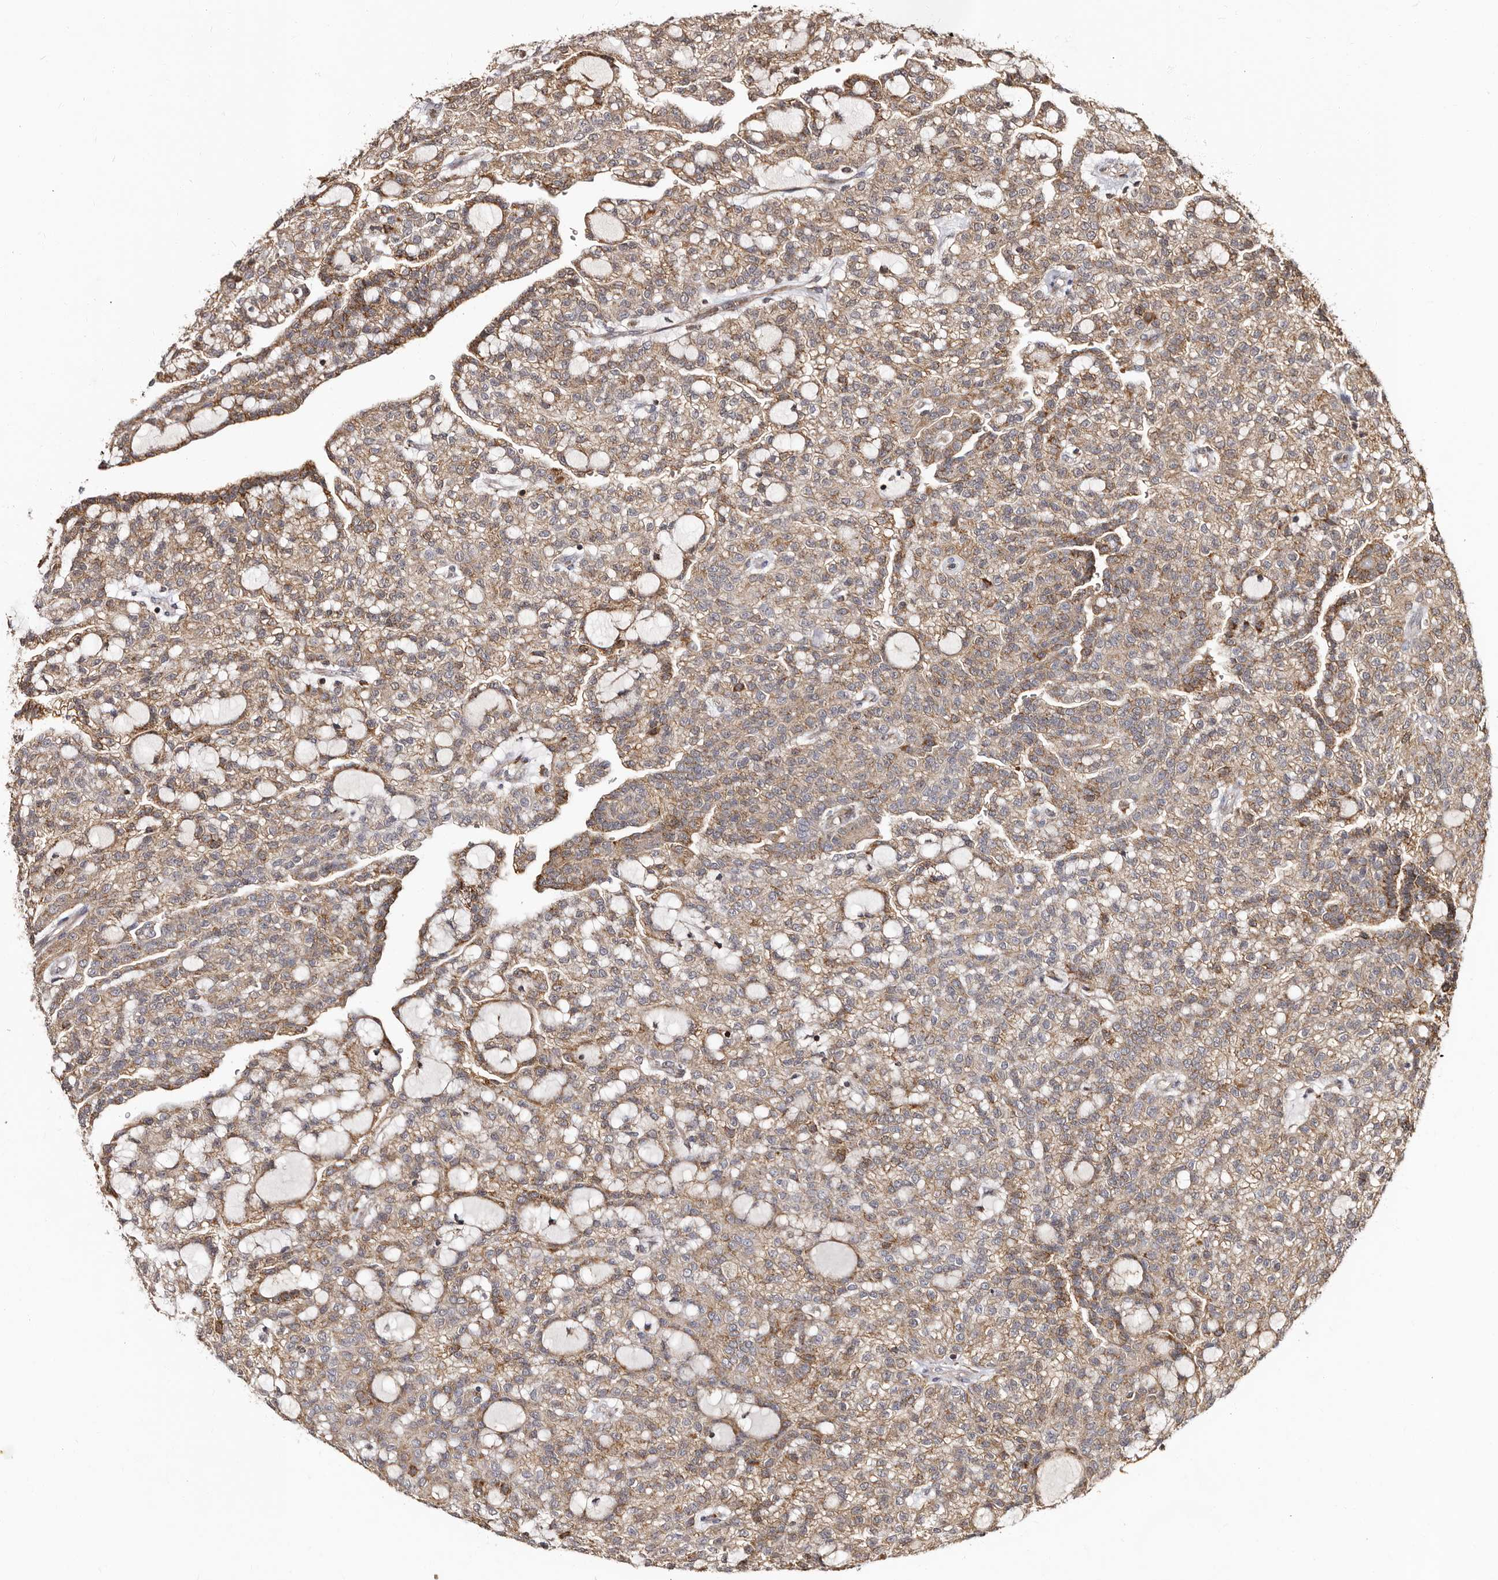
{"staining": {"intensity": "moderate", "quantity": "25%-75%", "location": "cytoplasmic/membranous"}, "tissue": "renal cancer", "cell_type": "Tumor cells", "image_type": "cancer", "snomed": [{"axis": "morphology", "description": "Adenocarcinoma, NOS"}, {"axis": "topography", "description": "Kidney"}], "caption": "A high-resolution micrograph shows immunohistochemistry staining of adenocarcinoma (renal), which reveals moderate cytoplasmic/membranous positivity in approximately 25%-75% of tumor cells. (Brightfield microscopy of DAB IHC at high magnification).", "gene": "BAX", "patient": {"sex": "male", "age": 63}}